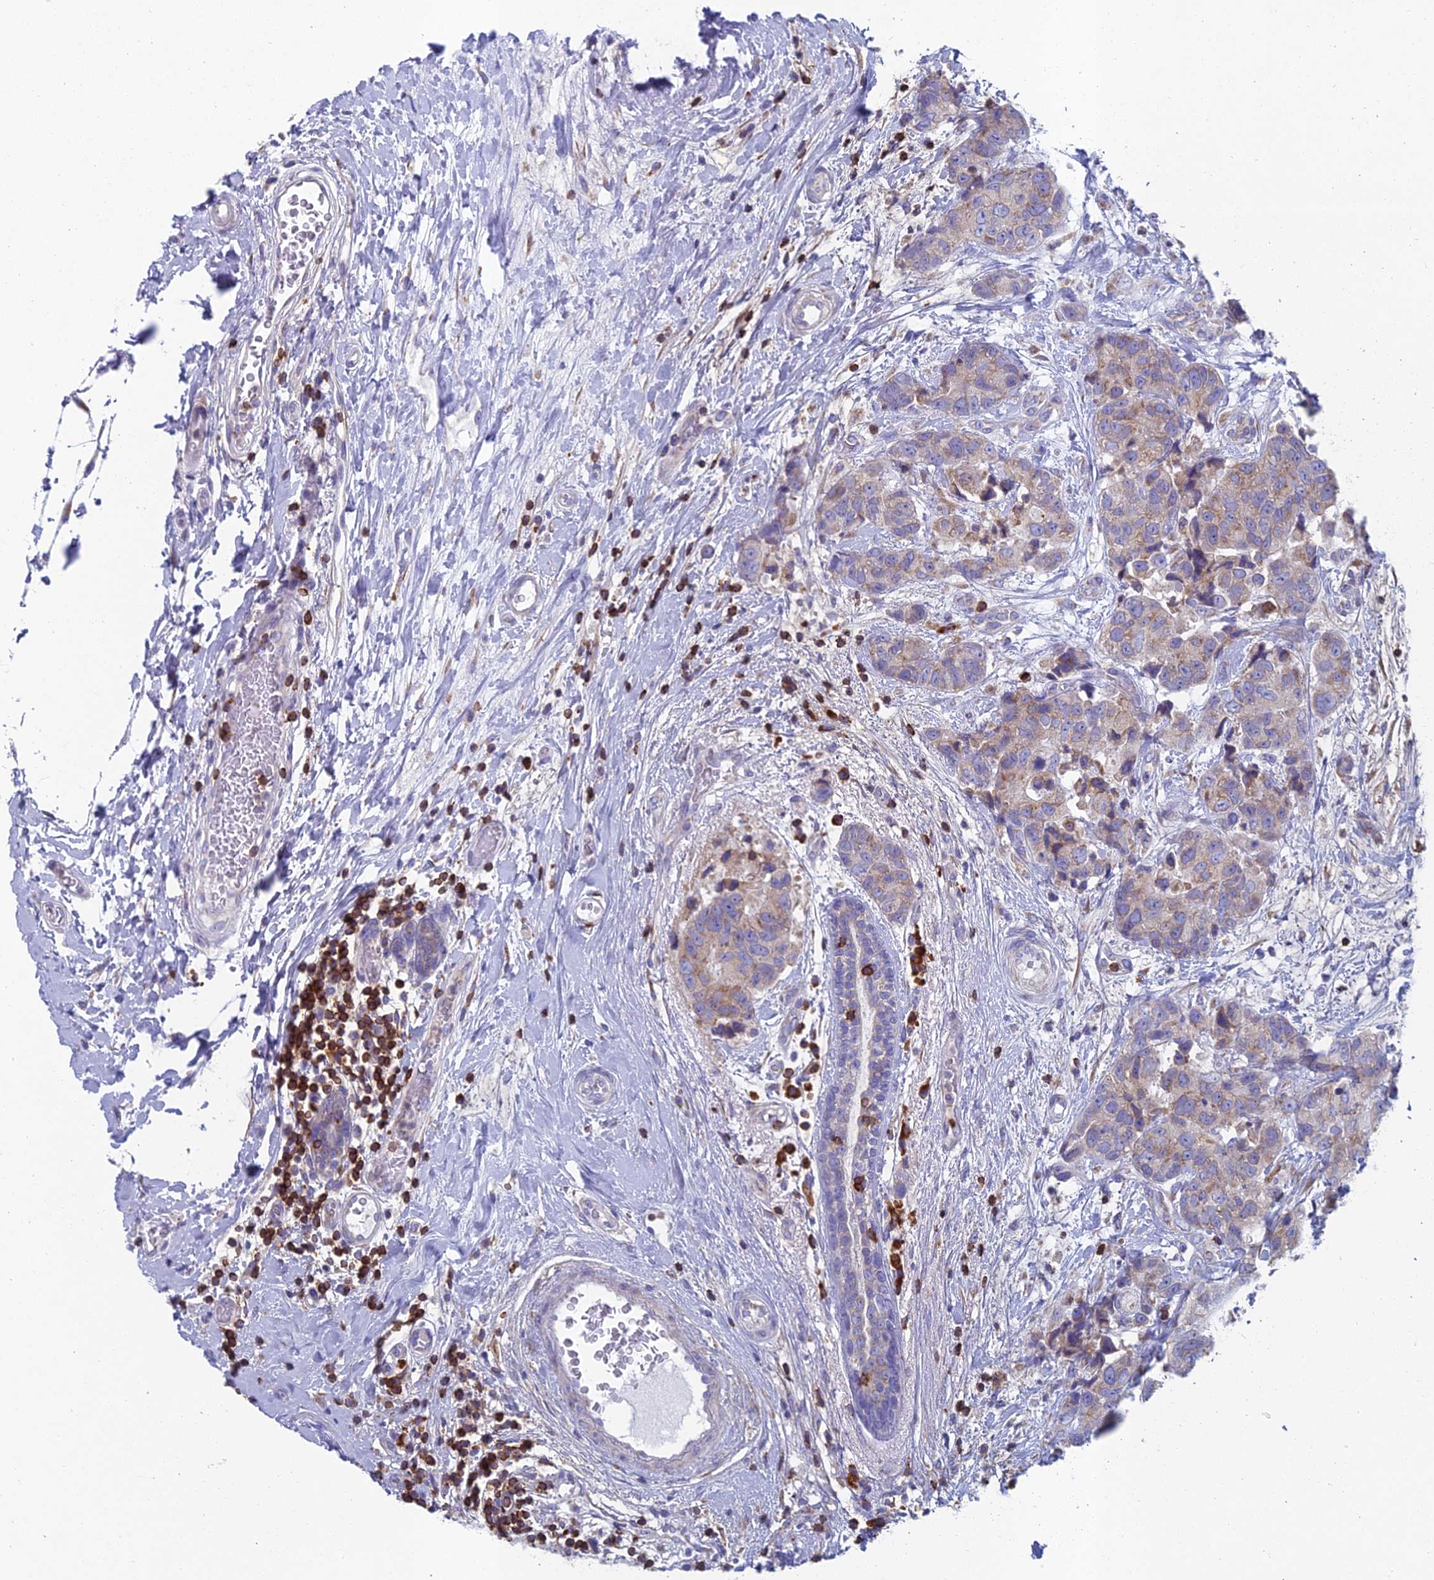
{"staining": {"intensity": "weak", "quantity": "25%-75%", "location": "cytoplasmic/membranous"}, "tissue": "breast cancer", "cell_type": "Tumor cells", "image_type": "cancer", "snomed": [{"axis": "morphology", "description": "Duct carcinoma"}, {"axis": "topography", "description": "Breast"}], "caption": "Immunohistochemical staining of invasive ductal carcinoma (breast) reveals weak cytoplasmic/membranous protein positivity in approximately 25%-75% of tumor cells.", "gene": "ABI3BP", "patient": {"sex": "female", "age": 62}}